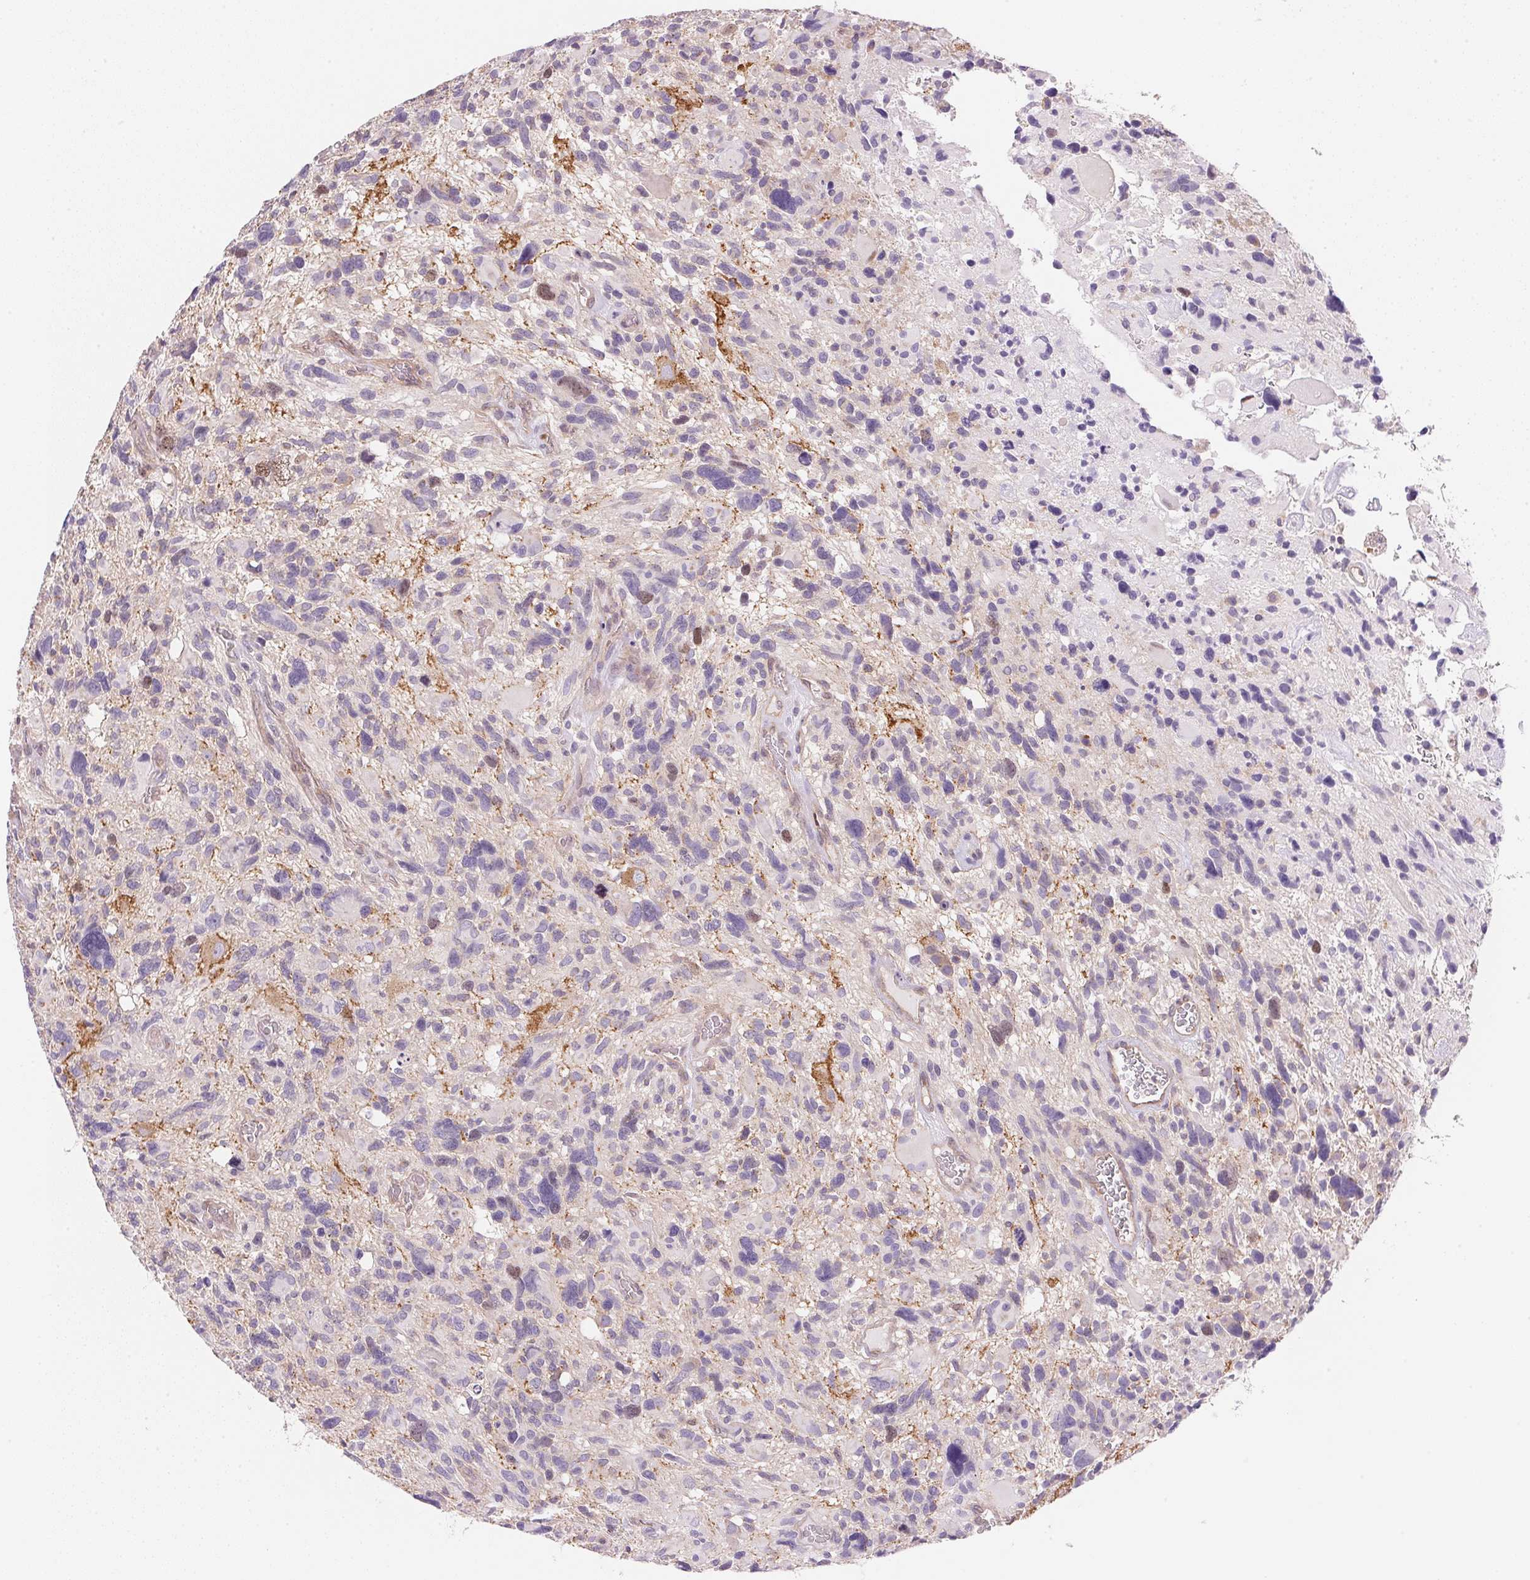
{"staining": {"intensity": "negative", "quantity": "none", "location": "none"}, "tissue": "glioma", "cell_type": "Tumor cells", "image_type": "cancer", "snomed": [{"axis": "morphology", "description": "Glioma, malignant, High grade"}, {"axis": "topography", "description": "Brain"}], "caption": "Immunohistochemistry of malignant glioma (high-grade) reveals no expression in tumor cells.", "gene": "SMTN", "patient": {"sex": "male", "age": 49}}